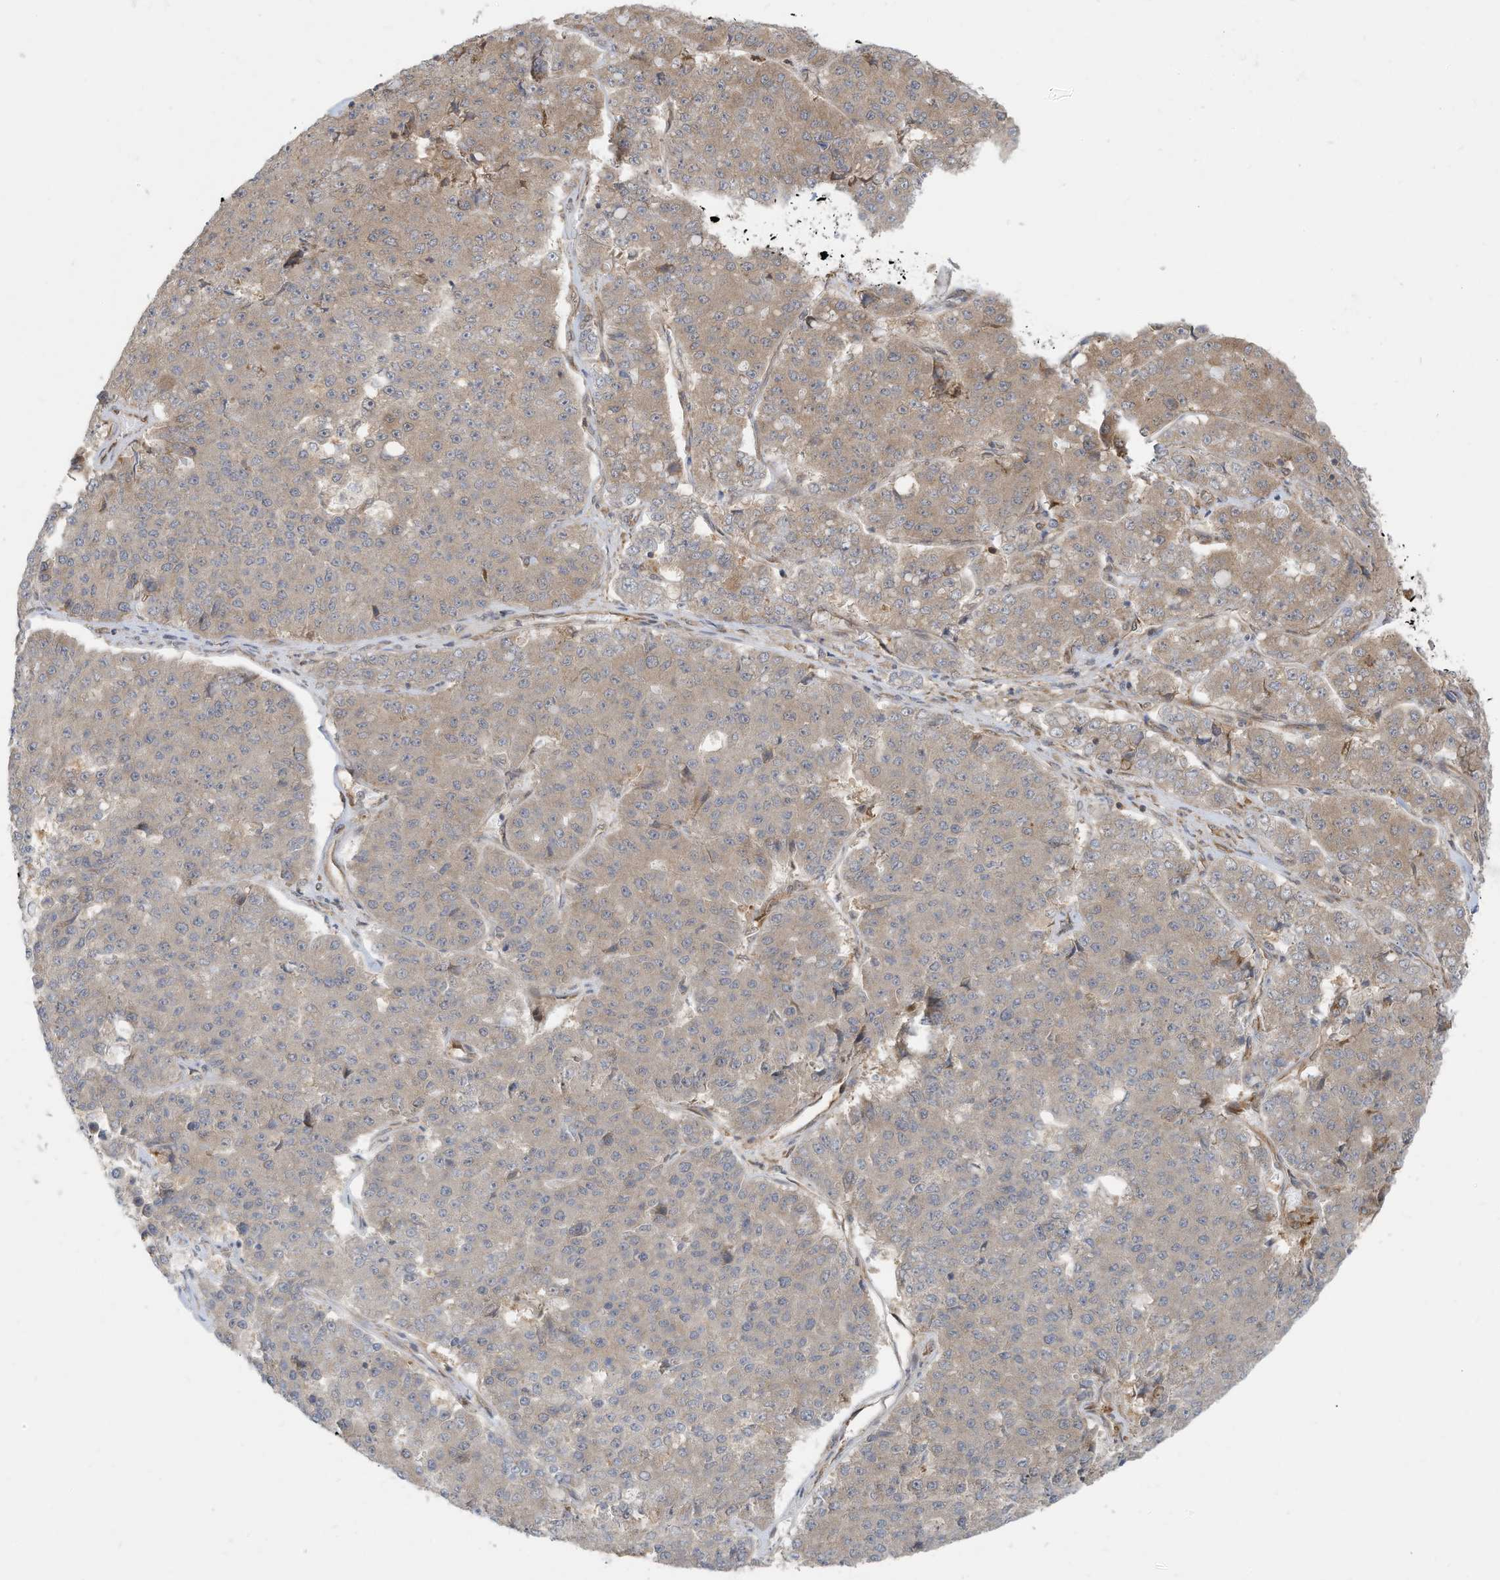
{"staining": {"intensity": "weak", "quantity": "<25%", "location": "cytoplasmic/membranous"}, "tissue": "pancreatic cancer", "cell_type": "Tumor cells", "image_type": "cancer", "snomed": [{"axis": "morphology", "description": "Adenocarcinoma, NOS"}, {"axis": "topography", "description": "Pancreas"}], "caption": "Immunohistochemistry (IHC) of pancreatic cancer (adenocarcinoma) exhibits no positivity in tumor cells.", "gene": "USE1", "patient": {"sex": "male", "age": 50}}